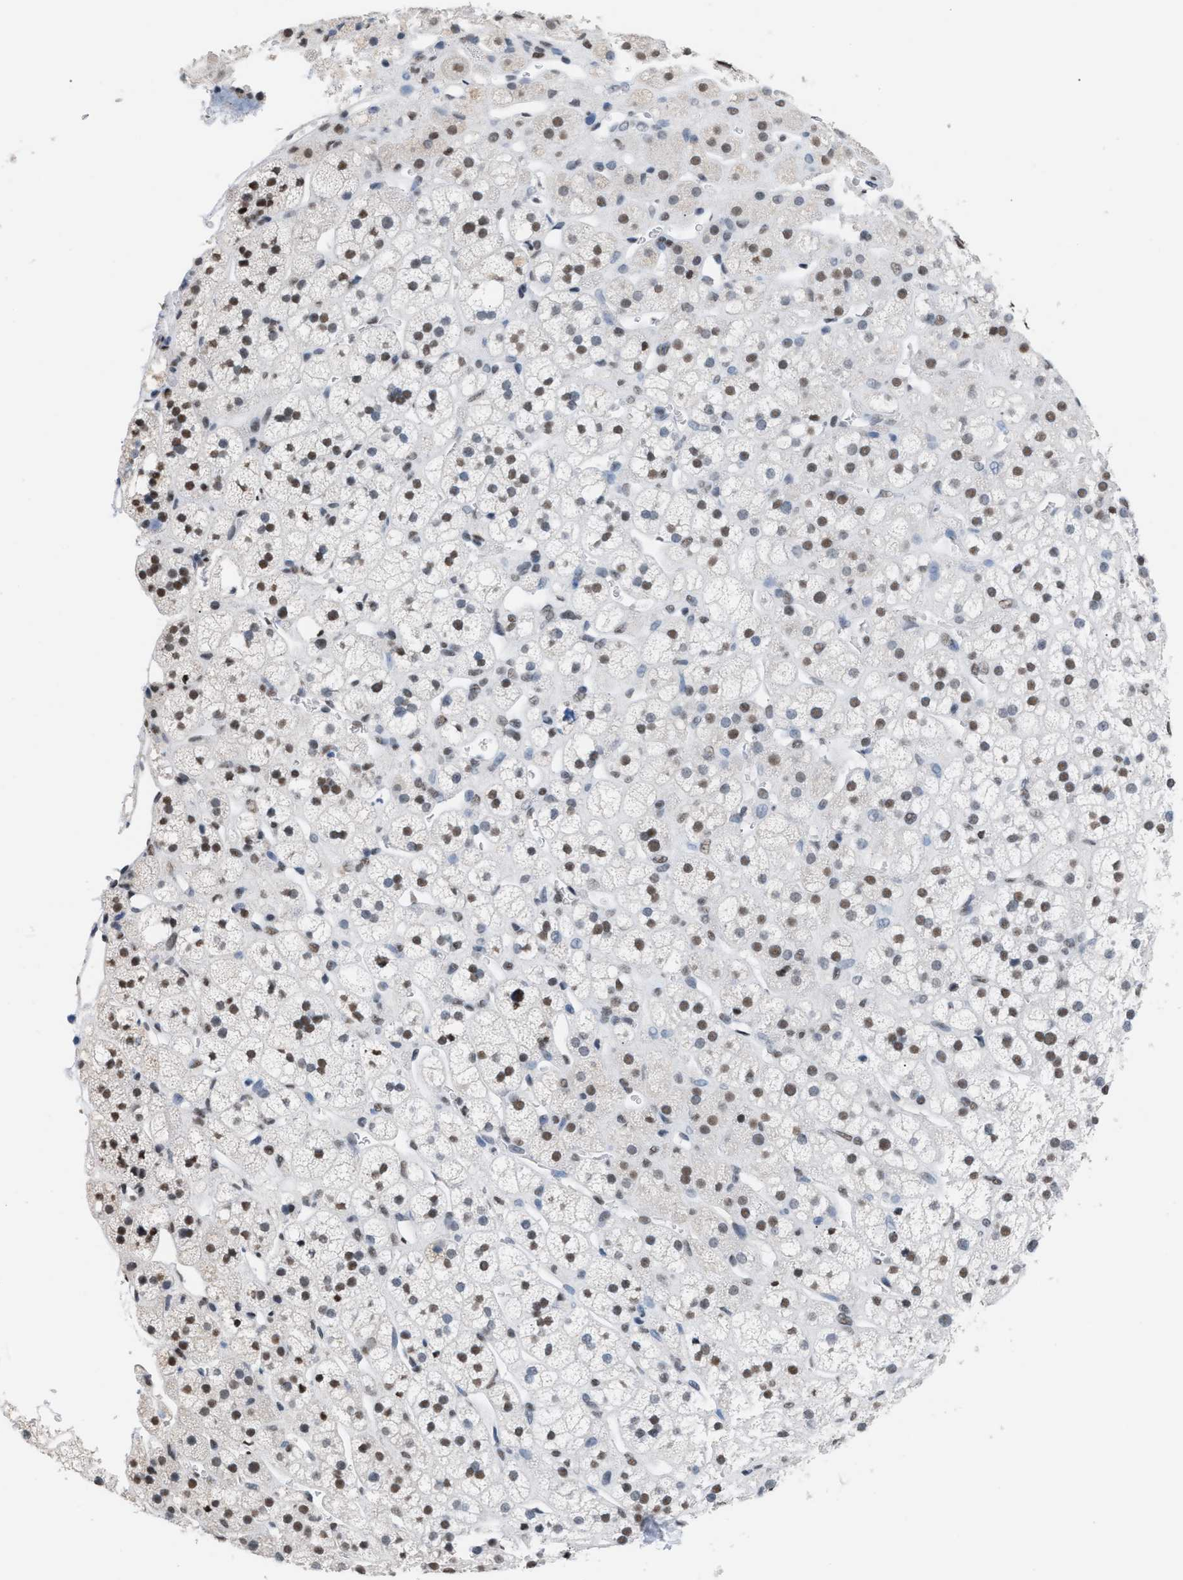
{"staining": {"intensity": "moderate", "quantity": ">75%", "location": "nuclear"}, "tissue": "adrenal gland", "cell_type": "Glandular cells", "image_type": "normal", "snomed": [{"axis": "morphology", "description": "Normal tissue, NOS"}, {"axis": "topography", "description": "Adrenal gland"}], "caption": "Immunohistochemistry (IHC) micrograph of unremarkable adrenal gland: adrenal gland stained using immunohistochemistry reveals medium levels of moderate protein expression localized specifically in the nuclear of glandular cells, appearing as a nuclear brown color.", "gene": "CCAR2", "patient": {"sex": "male", "age": 56}}